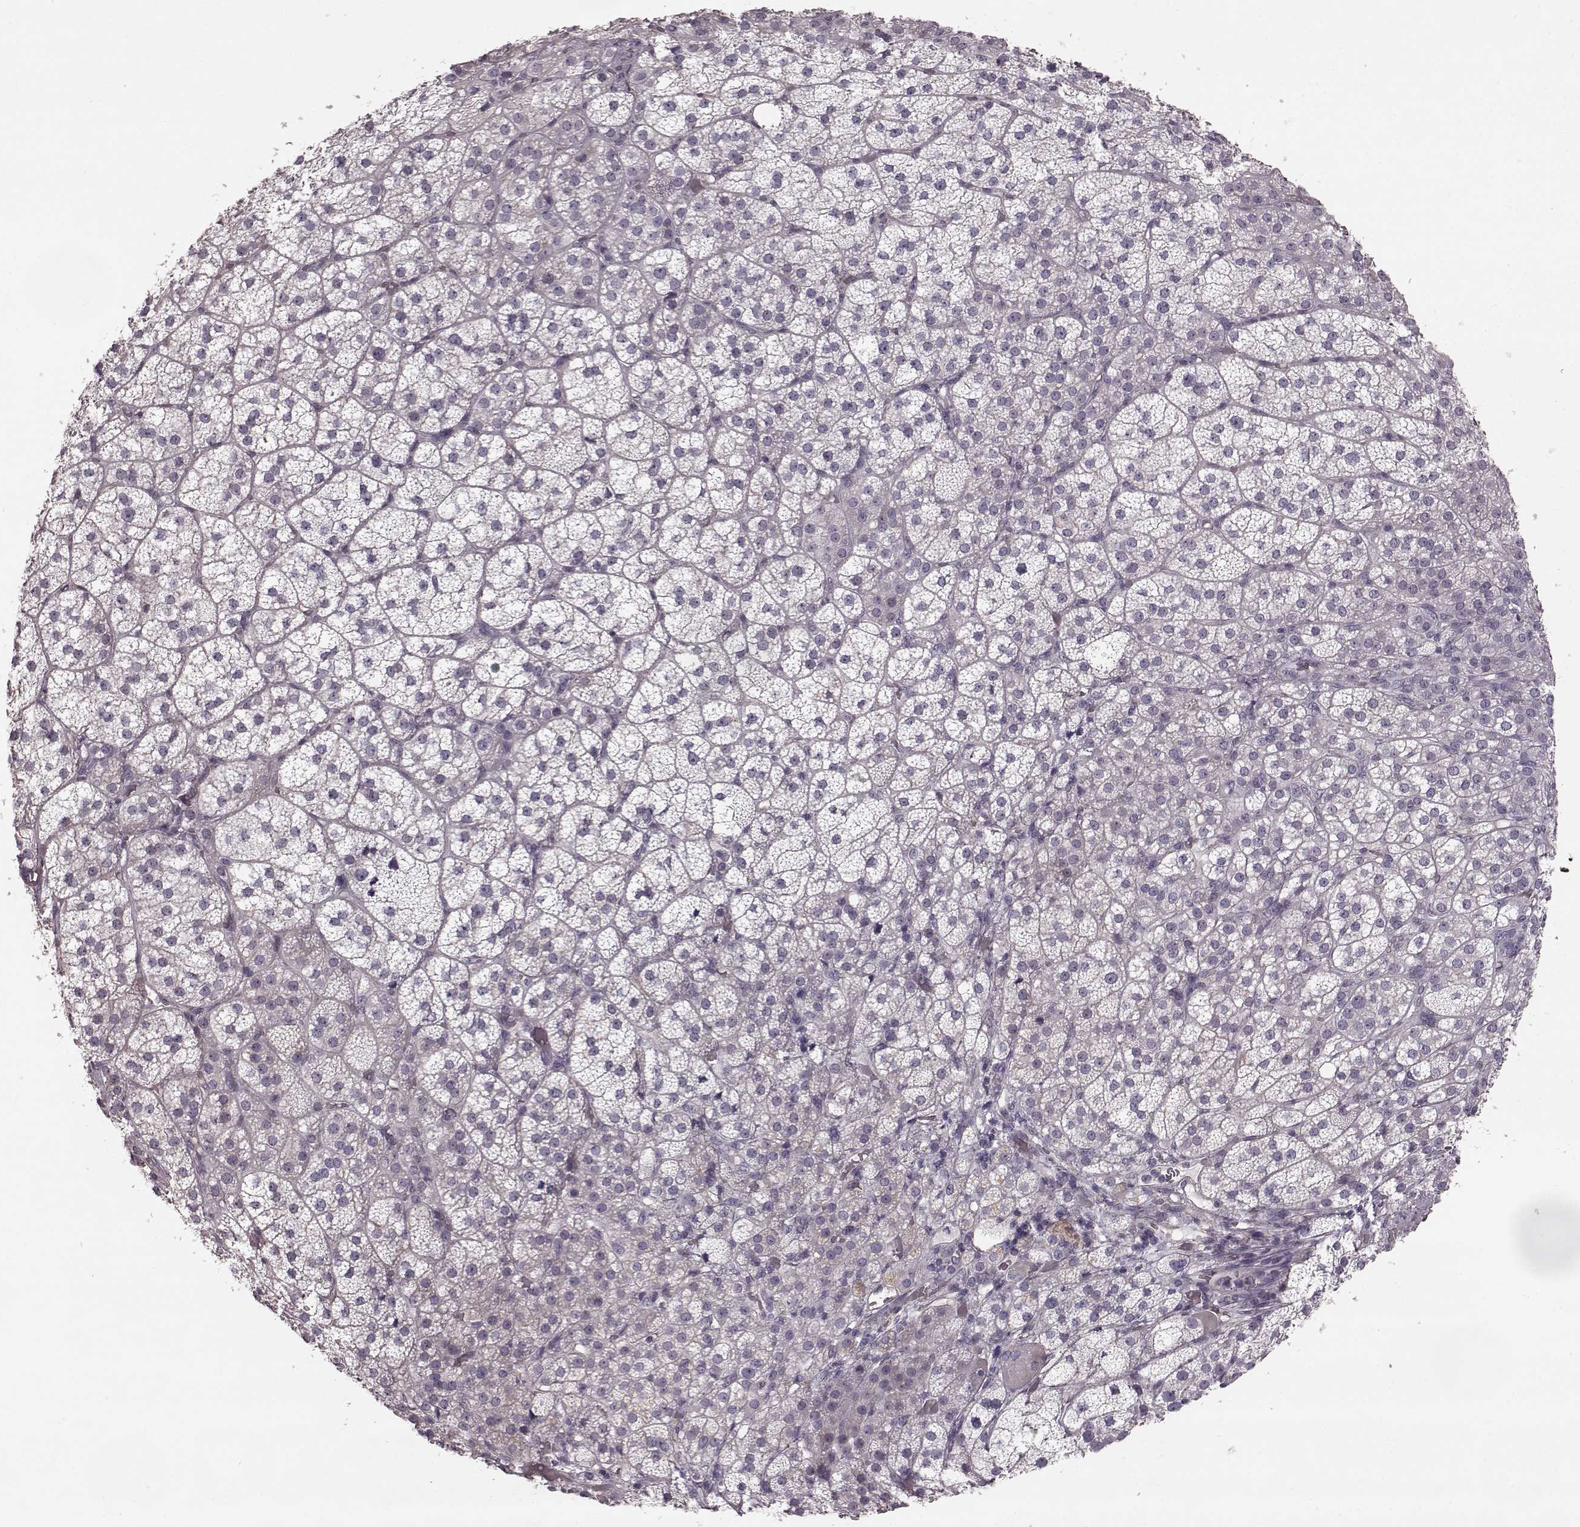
{"staining": {"intensity": "weak", "quantity": "<25%", "location": "cytoplasmic/membranous"}, "tissue": "adrenal gland", "cell_type": "Glandular cells", "image_type": "normal", "snomed": [{"axis": "morphology", "description": "Normal tissue, NOS"}, {"axis": "topography", "description": "Adrenal gland"}], "caption": "Immunohistochemical staining of normal human adrenal gland exhibits no significant staining in glandular cells. (DAB immunohistochemistry with hematoxylin counter stain).", "gene": "PDCD1", "patient": {"sex": "female", "age": 60}}